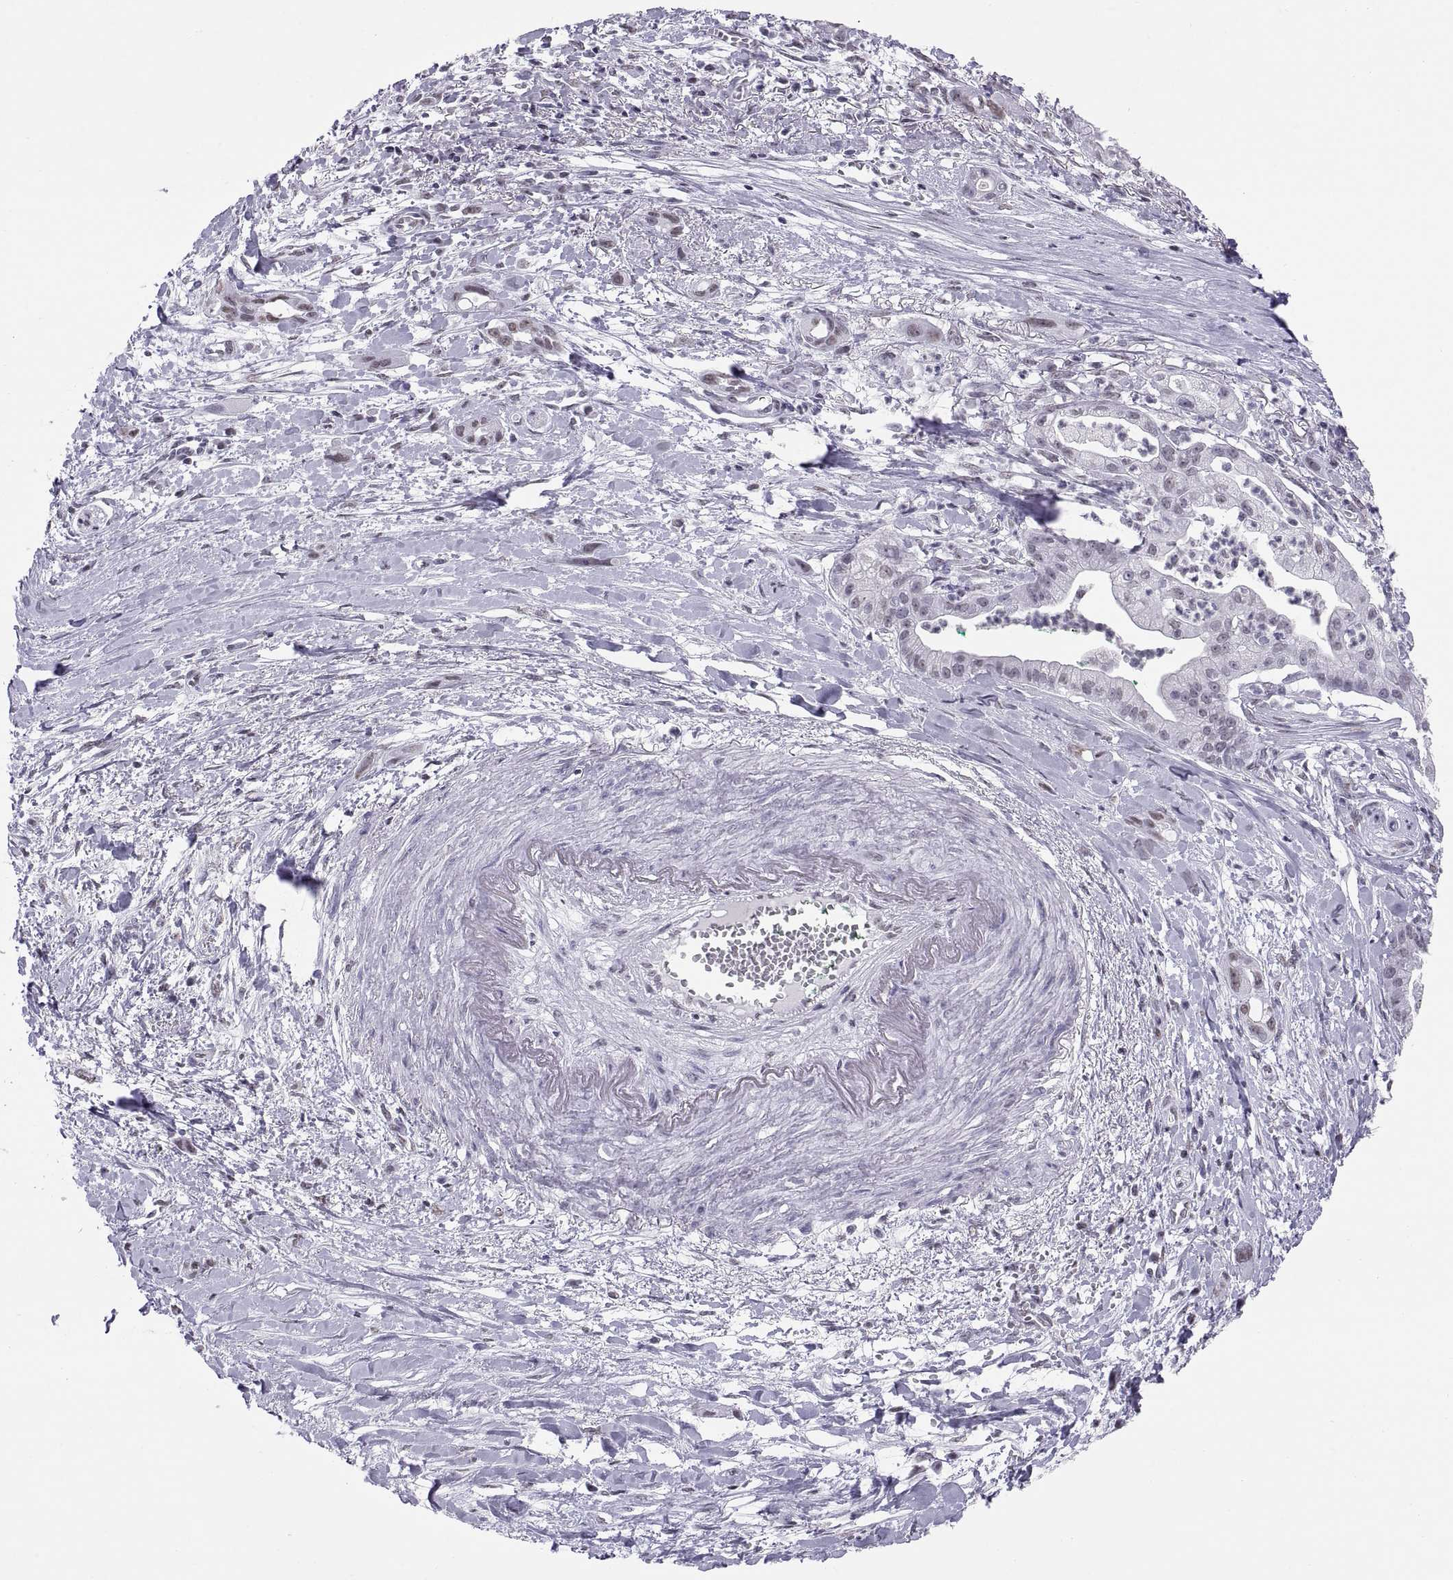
{"staining": {"intensity": "weak", "quantity": "<25%", "location": "nuclear"}, "tissue": "pancreatic cancer", "cell_type": "Tumor cells", "image_type": "cancer", "snomed": [{"axis": "morphology", "description": "Normal tissue, NOS"}, {"axis": "morphology", "description": "Adenocarcinoma, NOS"}, {"axis": "topography", "description": "Lymph node"}, {"axis": "topography", "description": "Pancreas"}], "caption": "Tumor cells are negative for protein expression in human pancreatic adenocarcinoma. (DAB (3,3'-diaminobenzidine) immunohistochemistry, high magnification).", "gene": "CARTPT", "patient": {"sex": "female", "age": 58}}